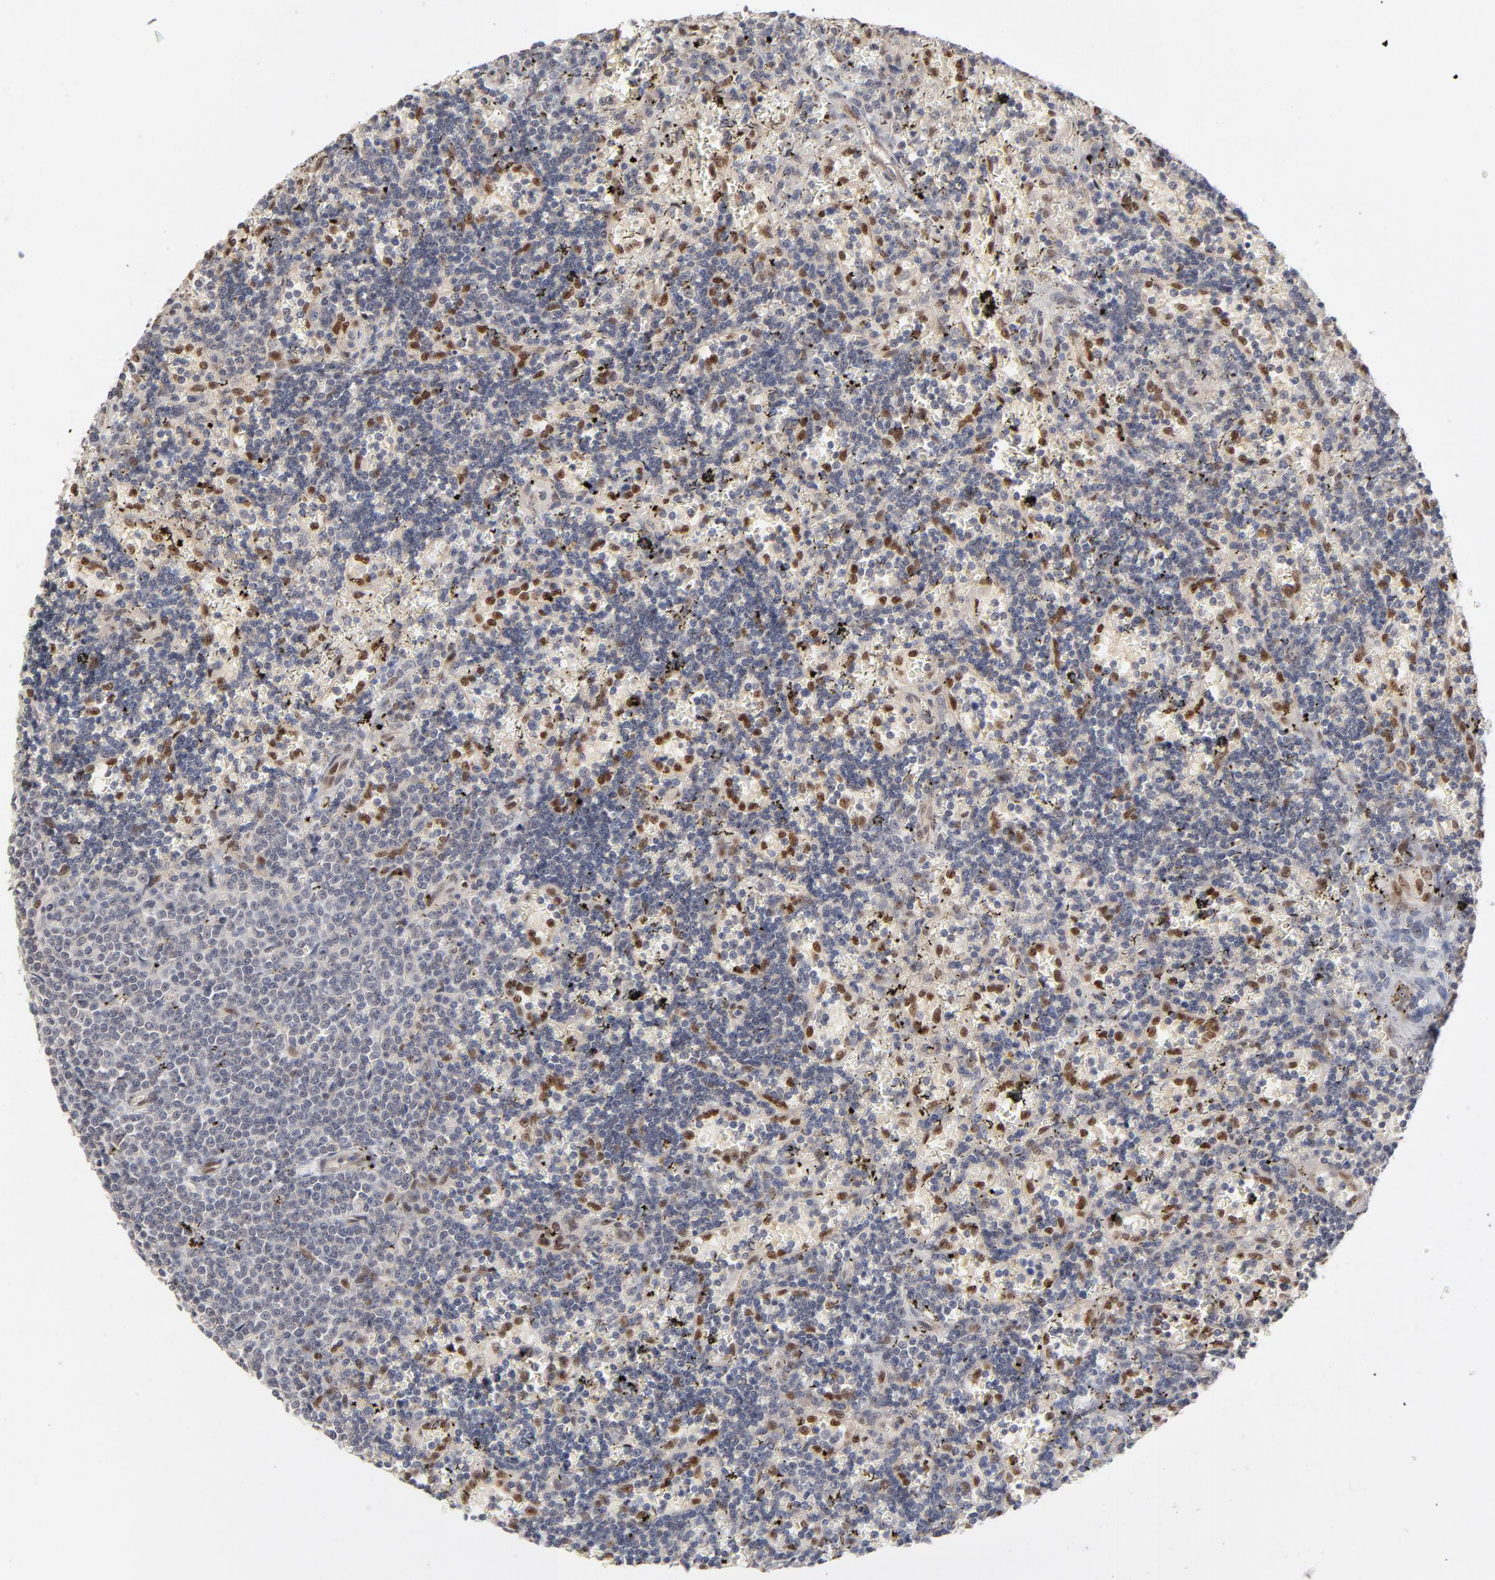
{"staining": {"intensity": "negative", "quantity": "none", "location": "none"}, "tissue": "lymphoma", "cell_type": "Tumor cells", "image_type": "cancer", "snomed": [{"axis": "morphology", "description": "Malignant lymphoma, non-Hodgkin's type, Low grade"}, {"axis": "topography", "description": "Spleen"}], "caption": "An immunohistochemistry histopathology image of lymphoma is shown. There is no staining in tumor cells of lymphoma.", "gene": "NFIB", "patient": {"sex": "male", "age": 60}}